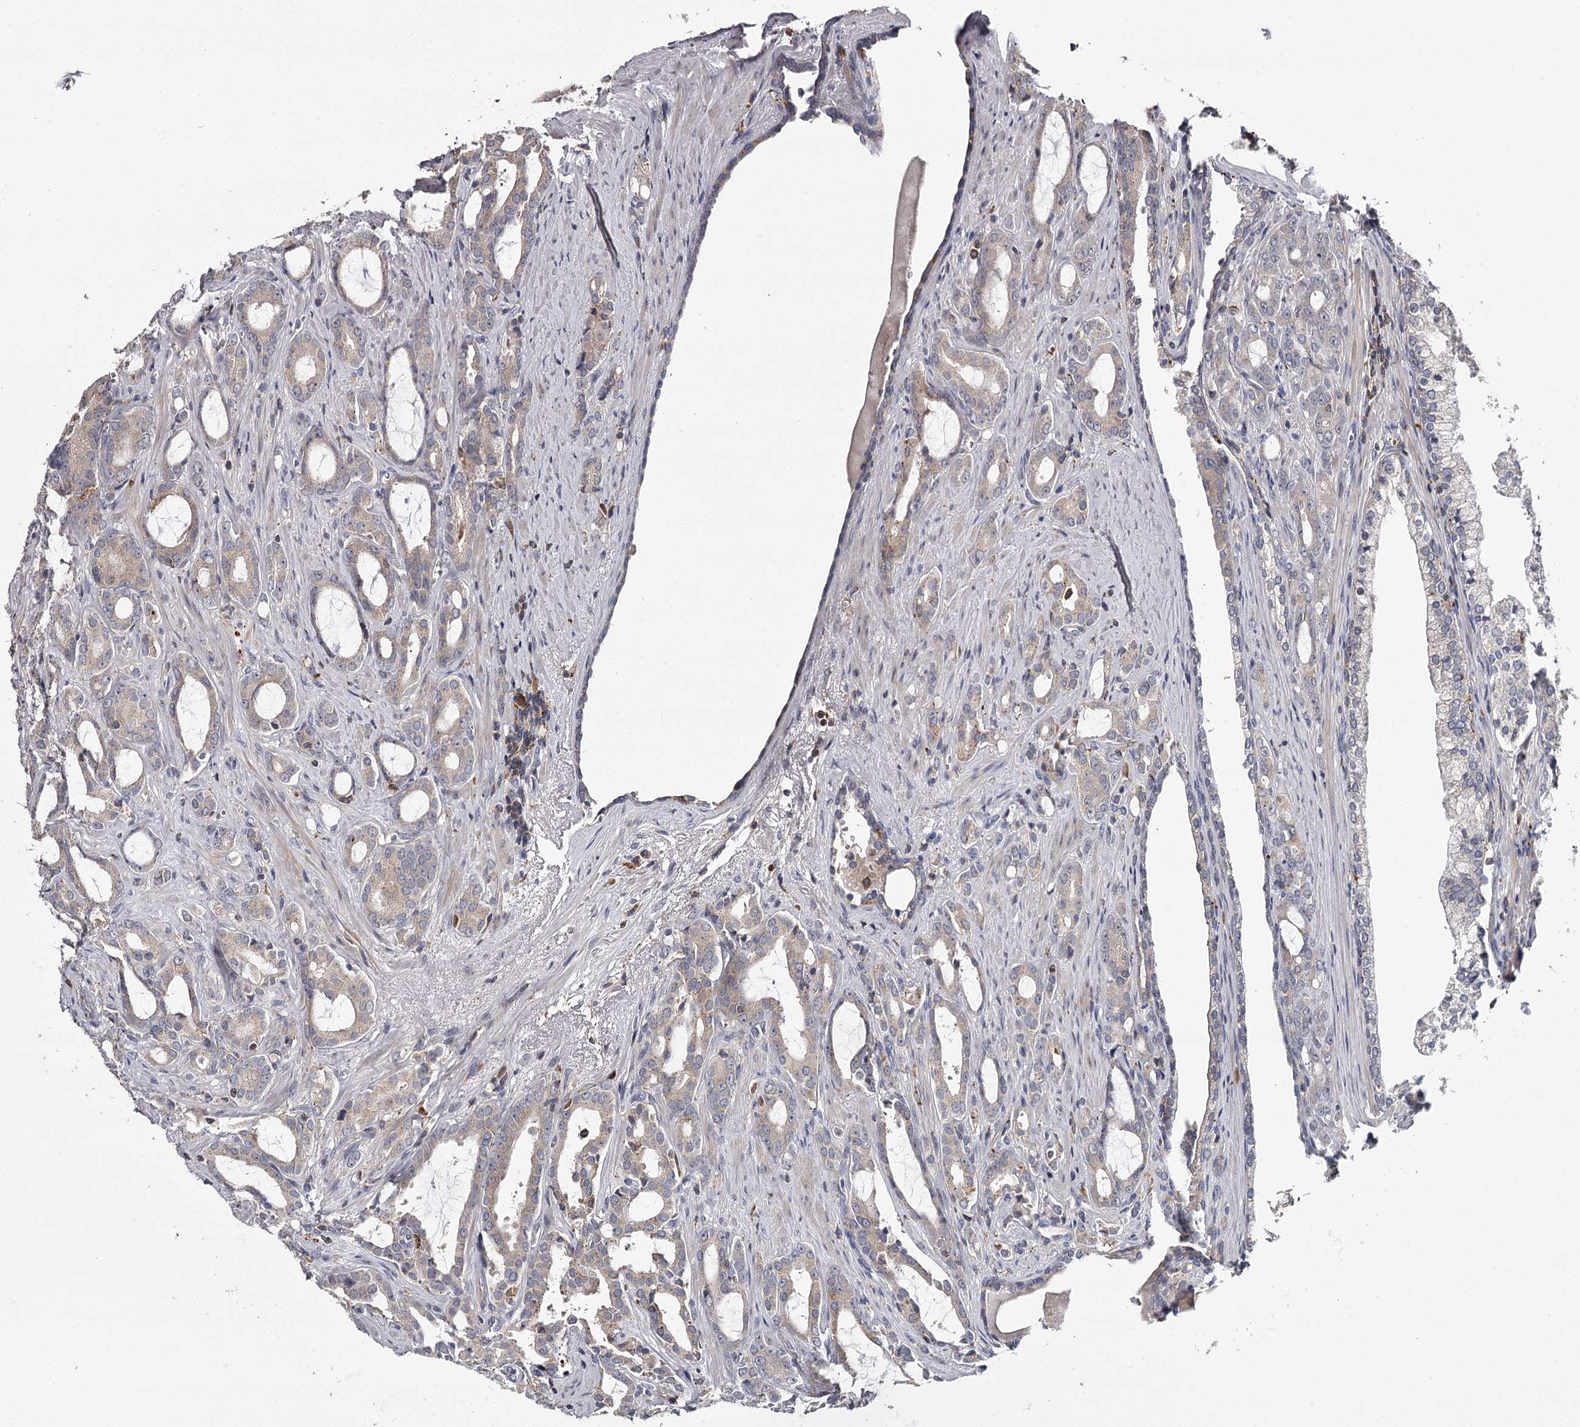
{"staining": {"intensity": "weak", "quantity": ">75%", "location": "cytoplasmic/membranous"}, "tissue": "prostate cancer", "cell_type": "Tumor cells", "image_type": "cancer", "snomed": [{"axis": "morphology", "description": "Adenocarcinoma, High grade"}, {"axis": "topography", "description": "Prostate"}], "caption": "Adenocarcinoma (high-grade) (prostate) stained for a protein (brown) demonstrates weak cytoplasmic/membranous positive expression in approximately >75% of tumor cells.", "gene": "RASSF6", "patient": {"sex": "male", "age": 72}}